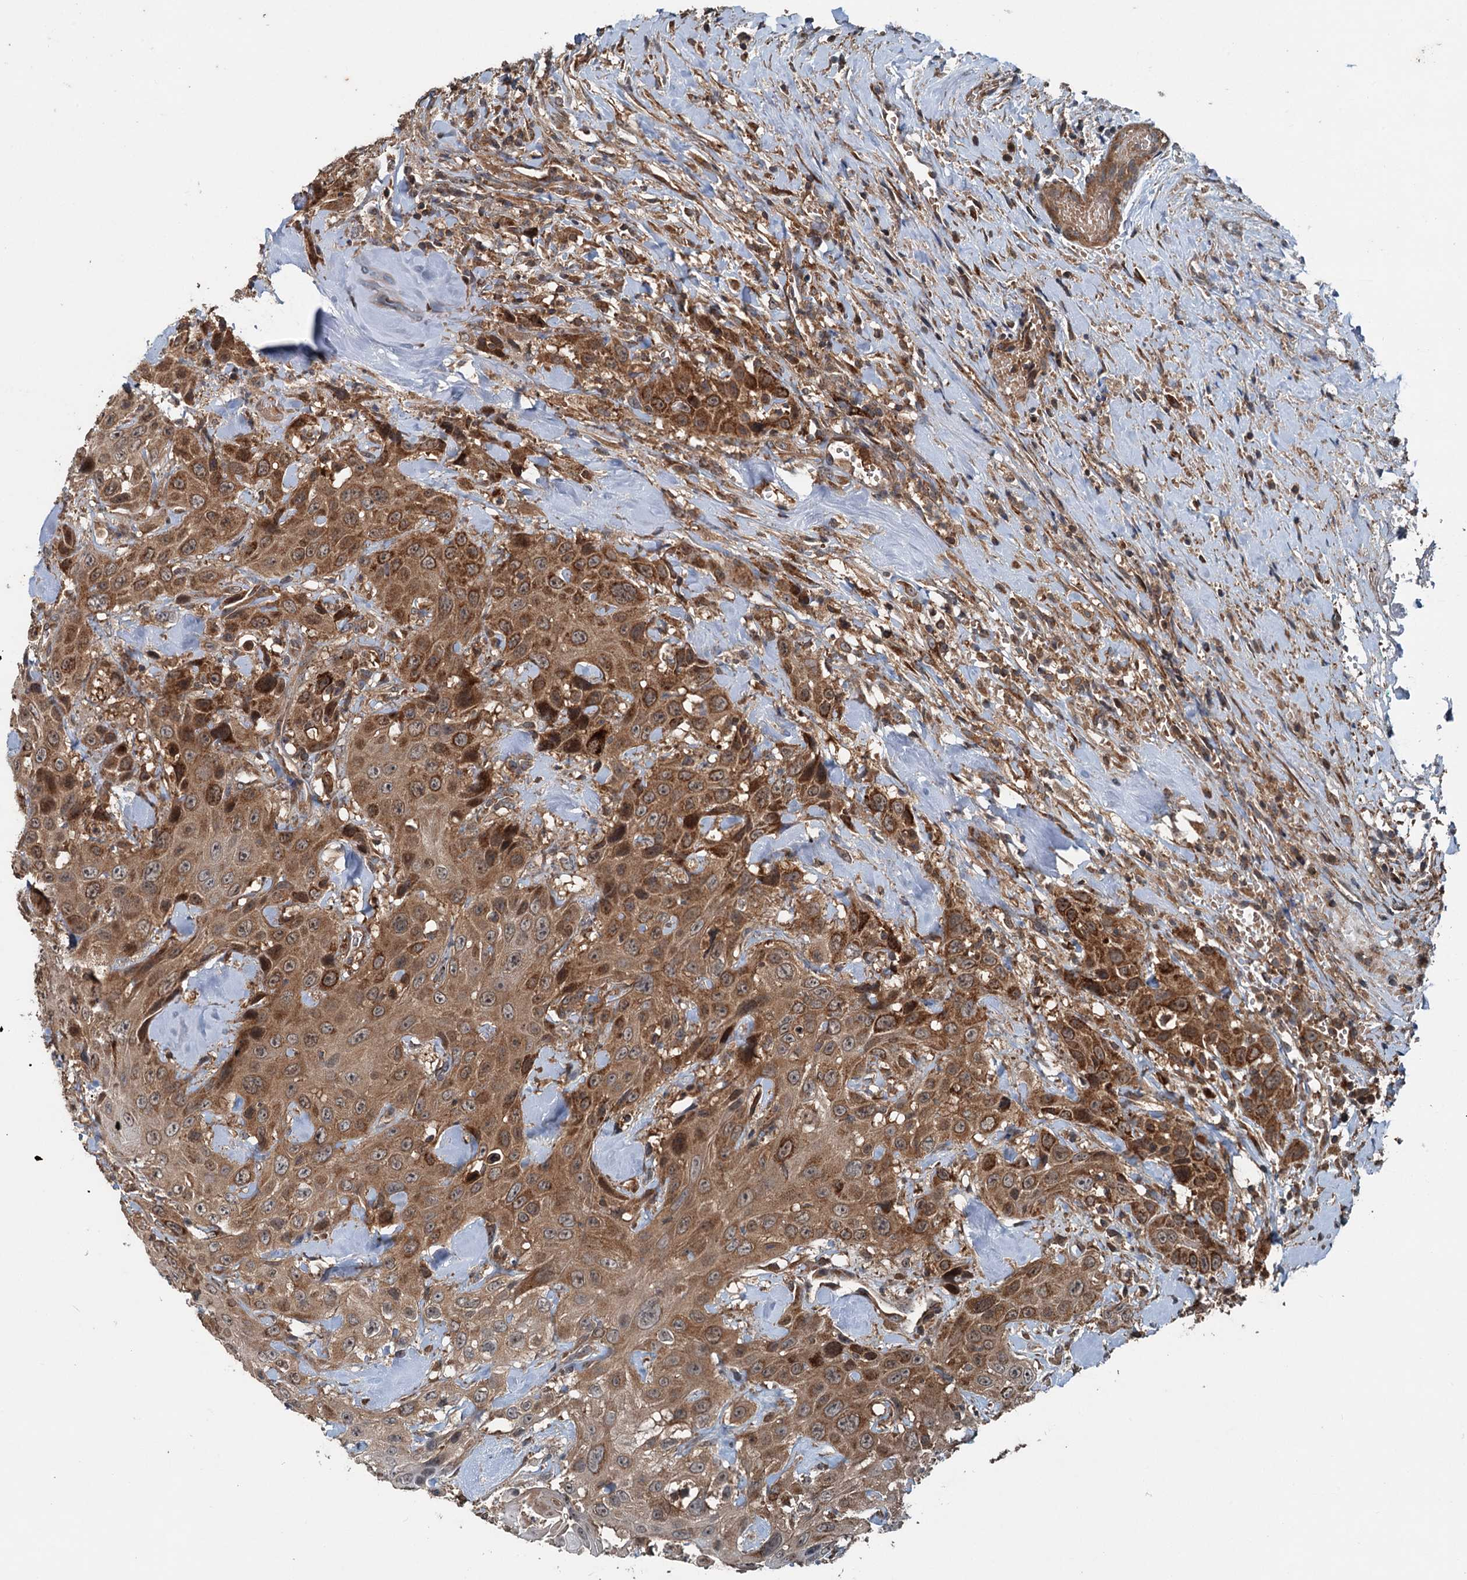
{"staining": {"intensity": "strong", "quantity": ">75%", "location": "cytoplasmic/membranous"}, "tissue": "head and neck cancer", "cell_type": "Tumor cells", "image_type": "cancer", "snomed": [{"axis": "morphology", "description": "Squamous cell carcinoma, NOS"}, {"axis": "topography", "description": "Head-Neck"}], "caption": "The micrograph displays a brown stain indicating the presence of a protein in the cytoplasmic/membranous of tumor cells in head and neck cancer. Using DAB (3,3'-diaminobenzidine) (brown) and hematoxylin (blue) stains, captured at high magnification using brightfield microscopy.", "gene": "TEDC1", "patient": {"sex": "male", "age": 81}}